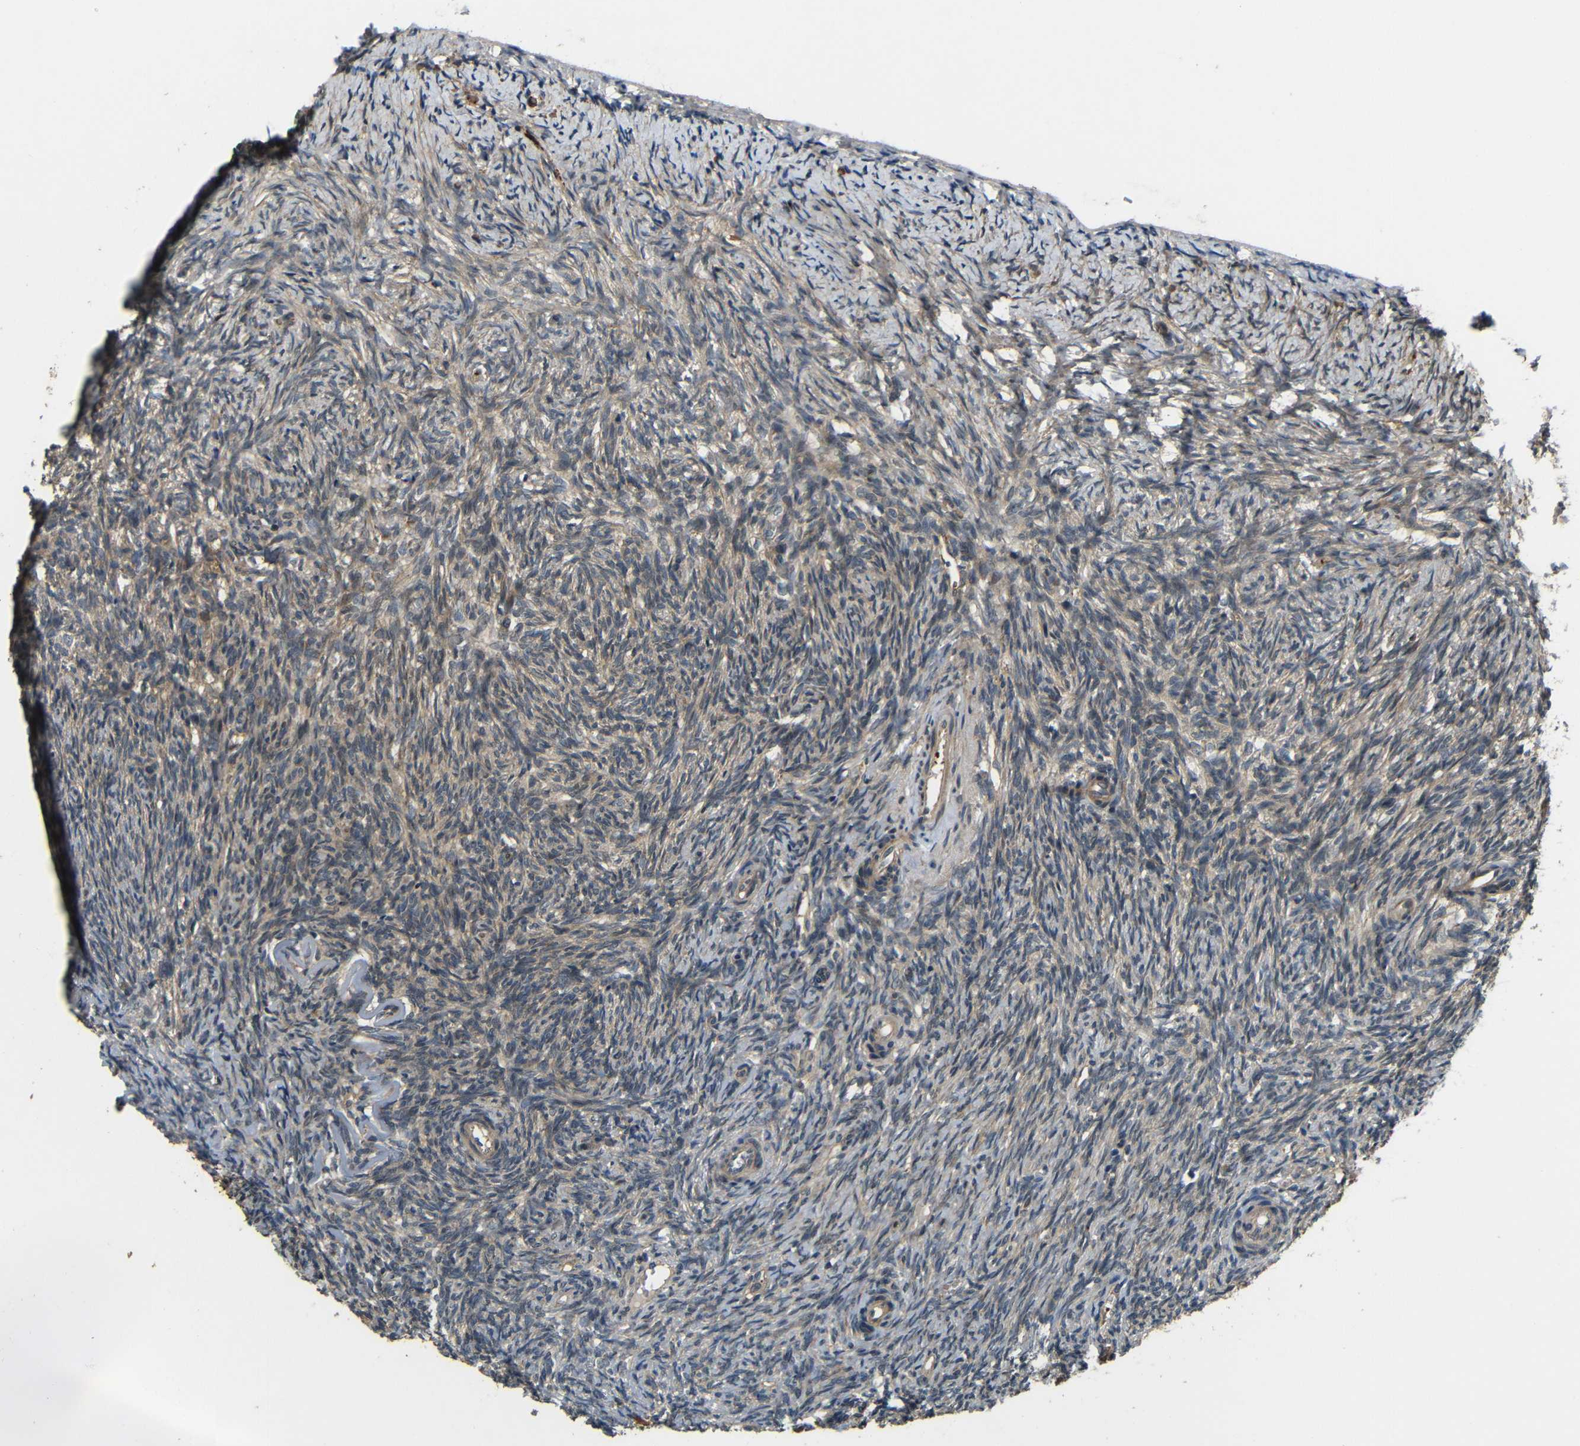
{"staining": {"intensity": "moderate", "quantity": "25%-75%", "location": "cytoplasmic/membranous"}, "tissue": "ovary", "cell_type": "Ovarian stroma cells", "image_type": "normal", "snomed": [{"axis": "morphology", "description": "Normal tissue, NOS"}, {"axis": "topography", "description": "Ovary"}], "caption": "Moderate cytoplasmic/membranous protein staining is present in about 25%-75% of ovarian stroma cells in ovary. Ihc stains the protein of interest in brown and the nuclei are stained blue.", "gene": "EPHB2", "patient": {"sex": "female", "age": 41}}